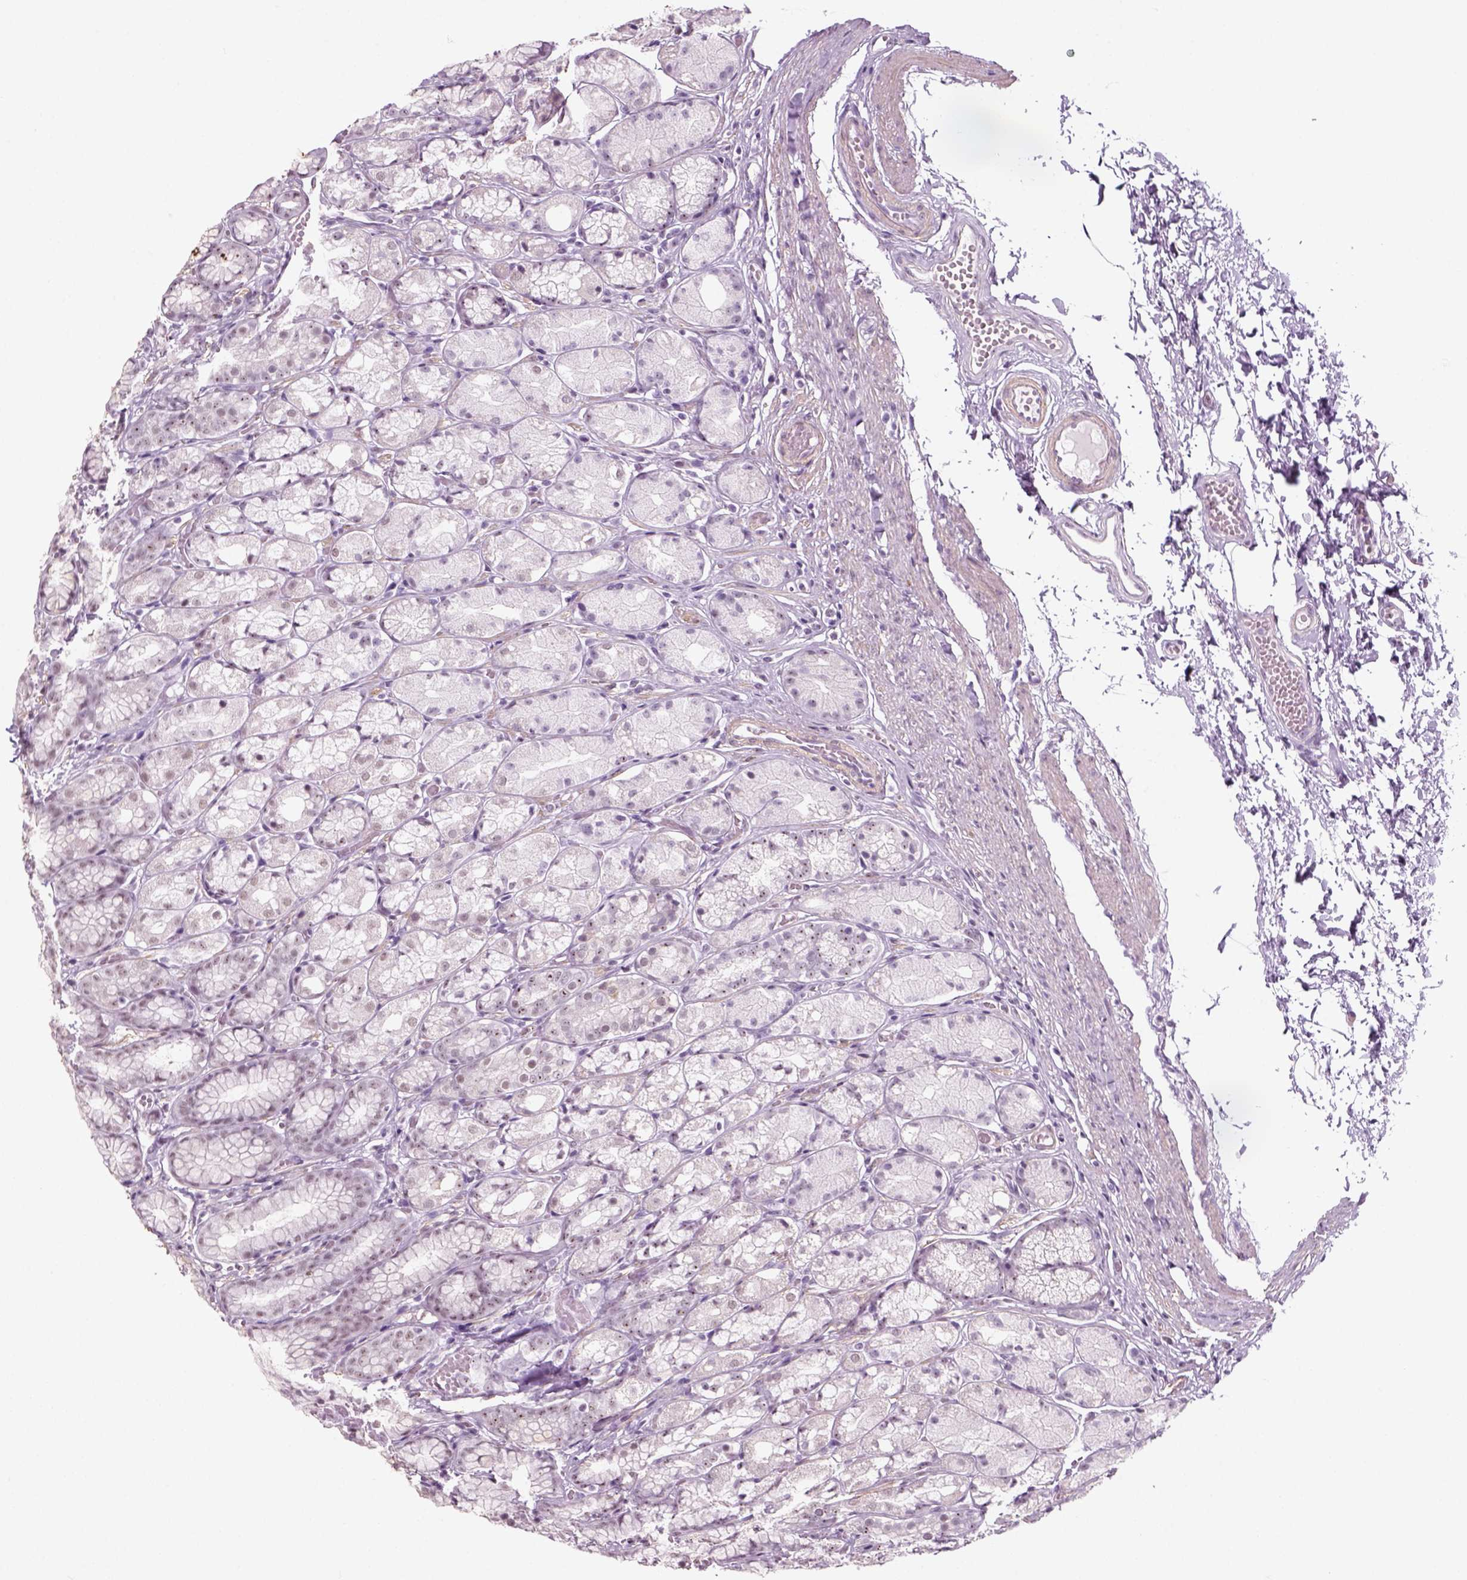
{"staining": {"intensity": "weak", "quantity": "<25%", "location": "nuclear"}, "tissue": "stomach", "cell_type": "Glandular cells", "image_type": "normal", "snomed": [{"axis": "morphology", "description": "Normal tissue, NOS"}, {"axis": "topography", "description": "Stomach"}], "caption": "DAB immunohistochemical staining of benign human stomach demonstrates no significant positivity in glandular cells. (Stains: DAB IHC with hematoxylin counter stain, Microscopy: brightfield microscopy at high magnification).", "gene": "ZNF865", "patient": {"sex": "male", "age": 70}}